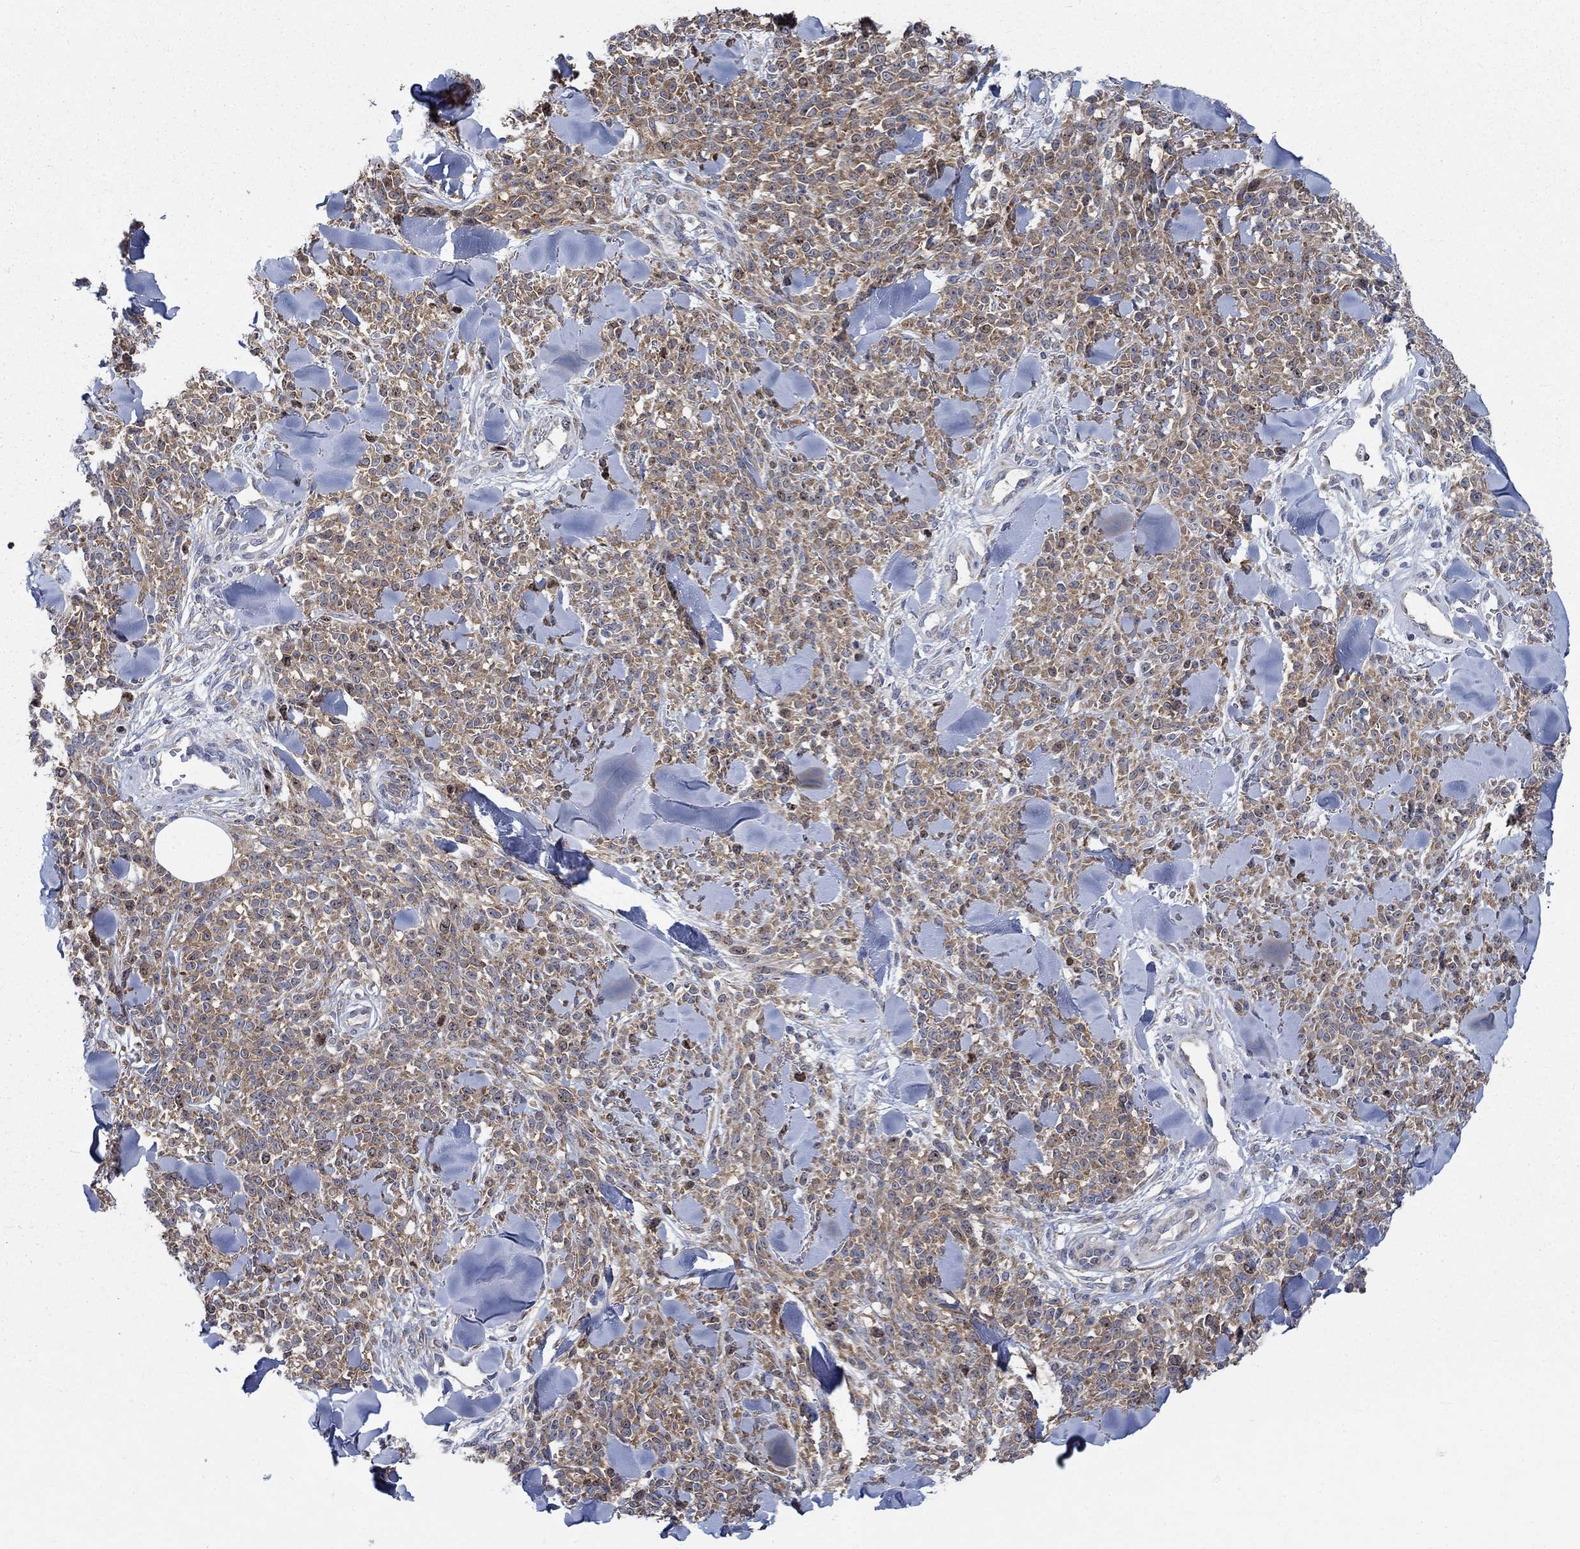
{"staining": {"intensity": "weak", "quantity": ">75%", "location": "cytoplasmic/membranous"}, "tissue": "melanoma", "cell_type": "Tumor cells", "image_type": "cancer", "snomed": [{"axis": "morphology", "description": "Malignant melanoma, NOS"}, {"axis": "topography", "description": "Skin"}, {"axis": "topography", "description": "Skin of trunk"}], "caption": "Immunohistochemical staining of human malignant melanoma demonstrates low levels of weak cytoplasmic/membranous protein expression in about >75% of tumor cells. The protein of interest is shown in brown color, while the nuclei are stained blue.", "gene": "MMP24", "patient": {"sex": "male", "age": 74}}